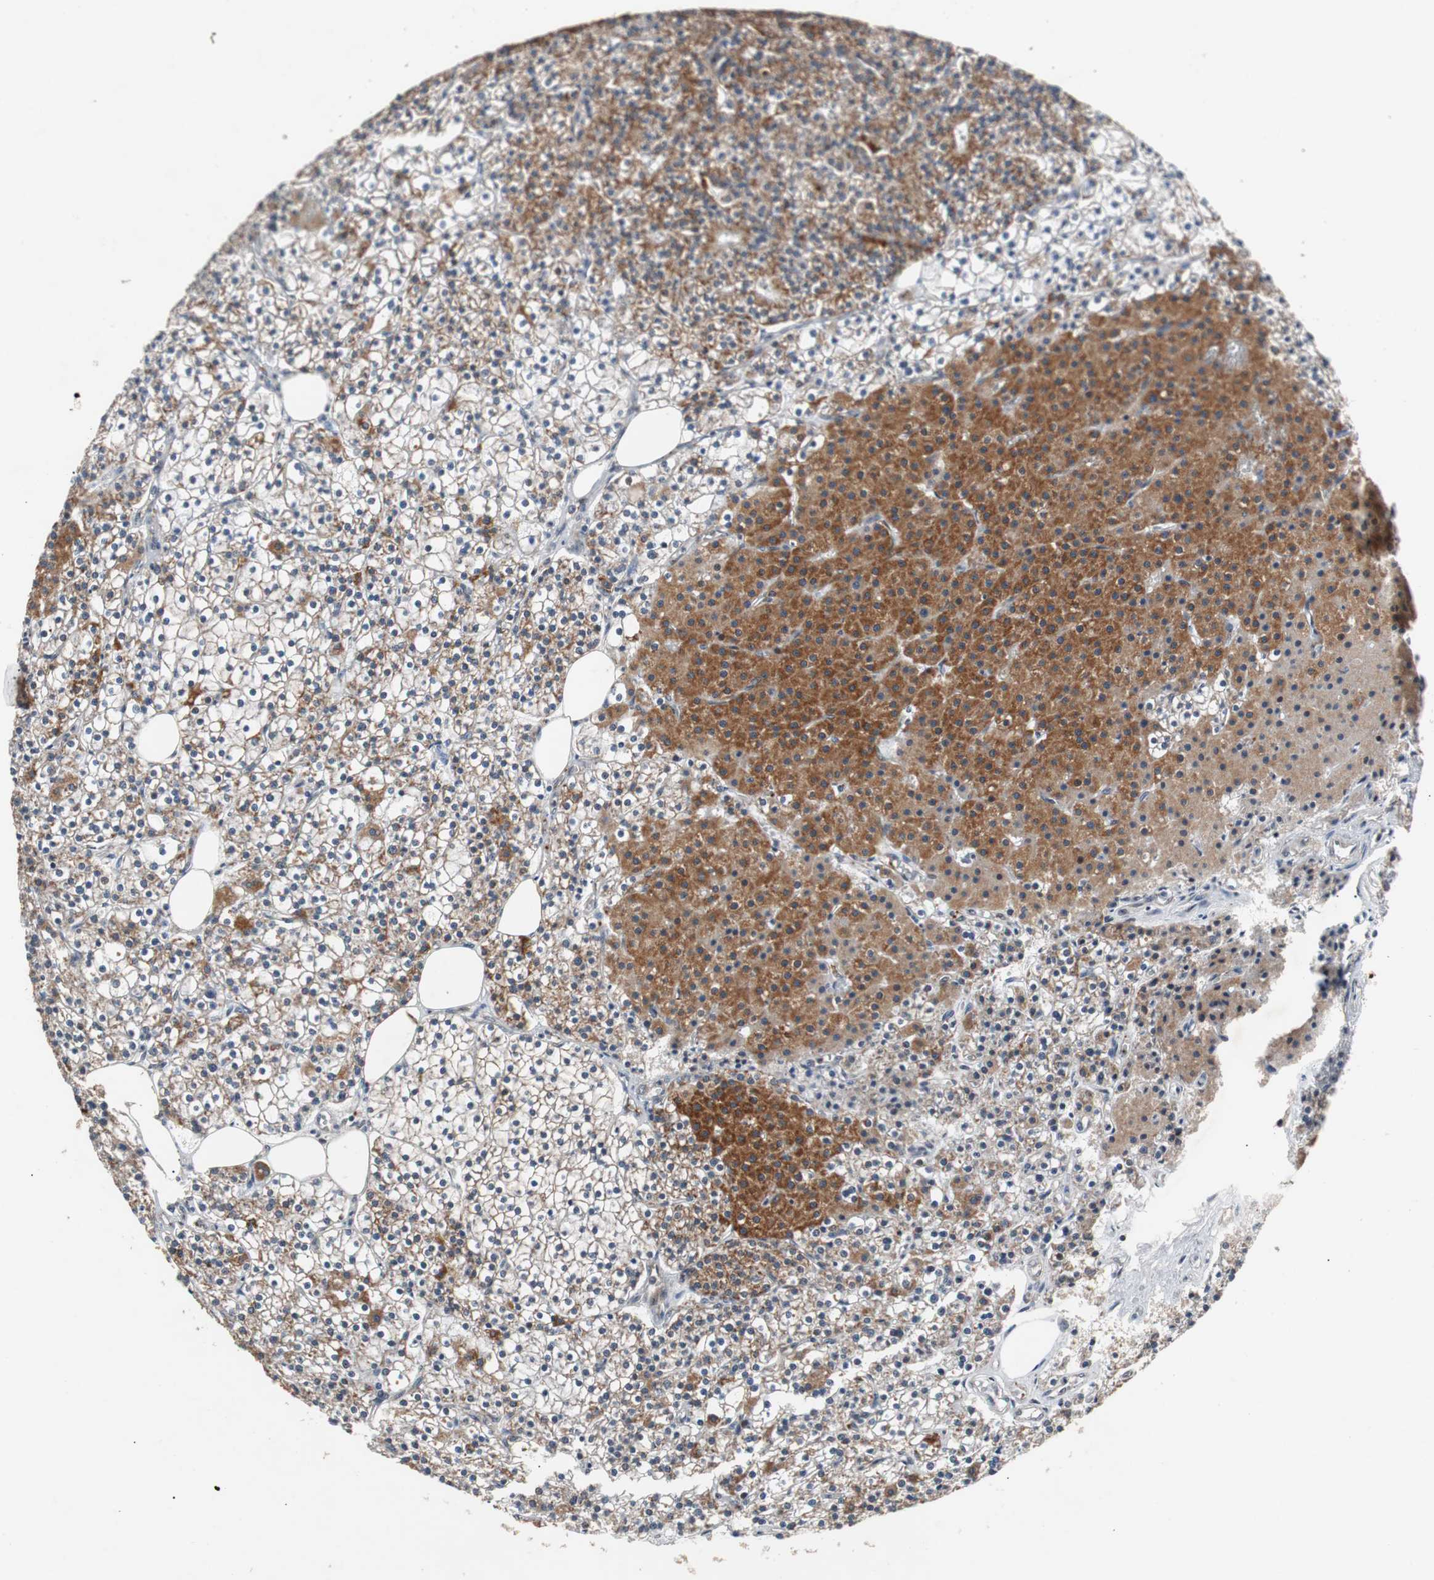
{"staining": {"intensity": "strong", "quantity": "25%-75%", "location": "cytoplasmic/membranous,nuclear"}, "tissue": "parathyroid gland", "cell_type": "Glandular cells", "image_type": "normal", "snomed": [{"axis": "morphology", "description": "Normal tissue, NOS"}, {"axis": "topography", "description": "Parathyroid gland"}], "caption": "High-magnification brightfield microscopy of unremarkable parathyroid gland stained with DAB (brown) and counterstained with hematoxylin (blue). glandular cells exhibit strong cytoplasmic/membranous,nuclear positivity is present in about25%-75% of cells. The staining is performed using DAB (3,3'-diaminobenzidine) brown chromogen to label protein expression. The nuclei are counter-stained blue using hematoxylin.", "gene": "NBL1", "patient": {"sex": "female", "age": 63}}